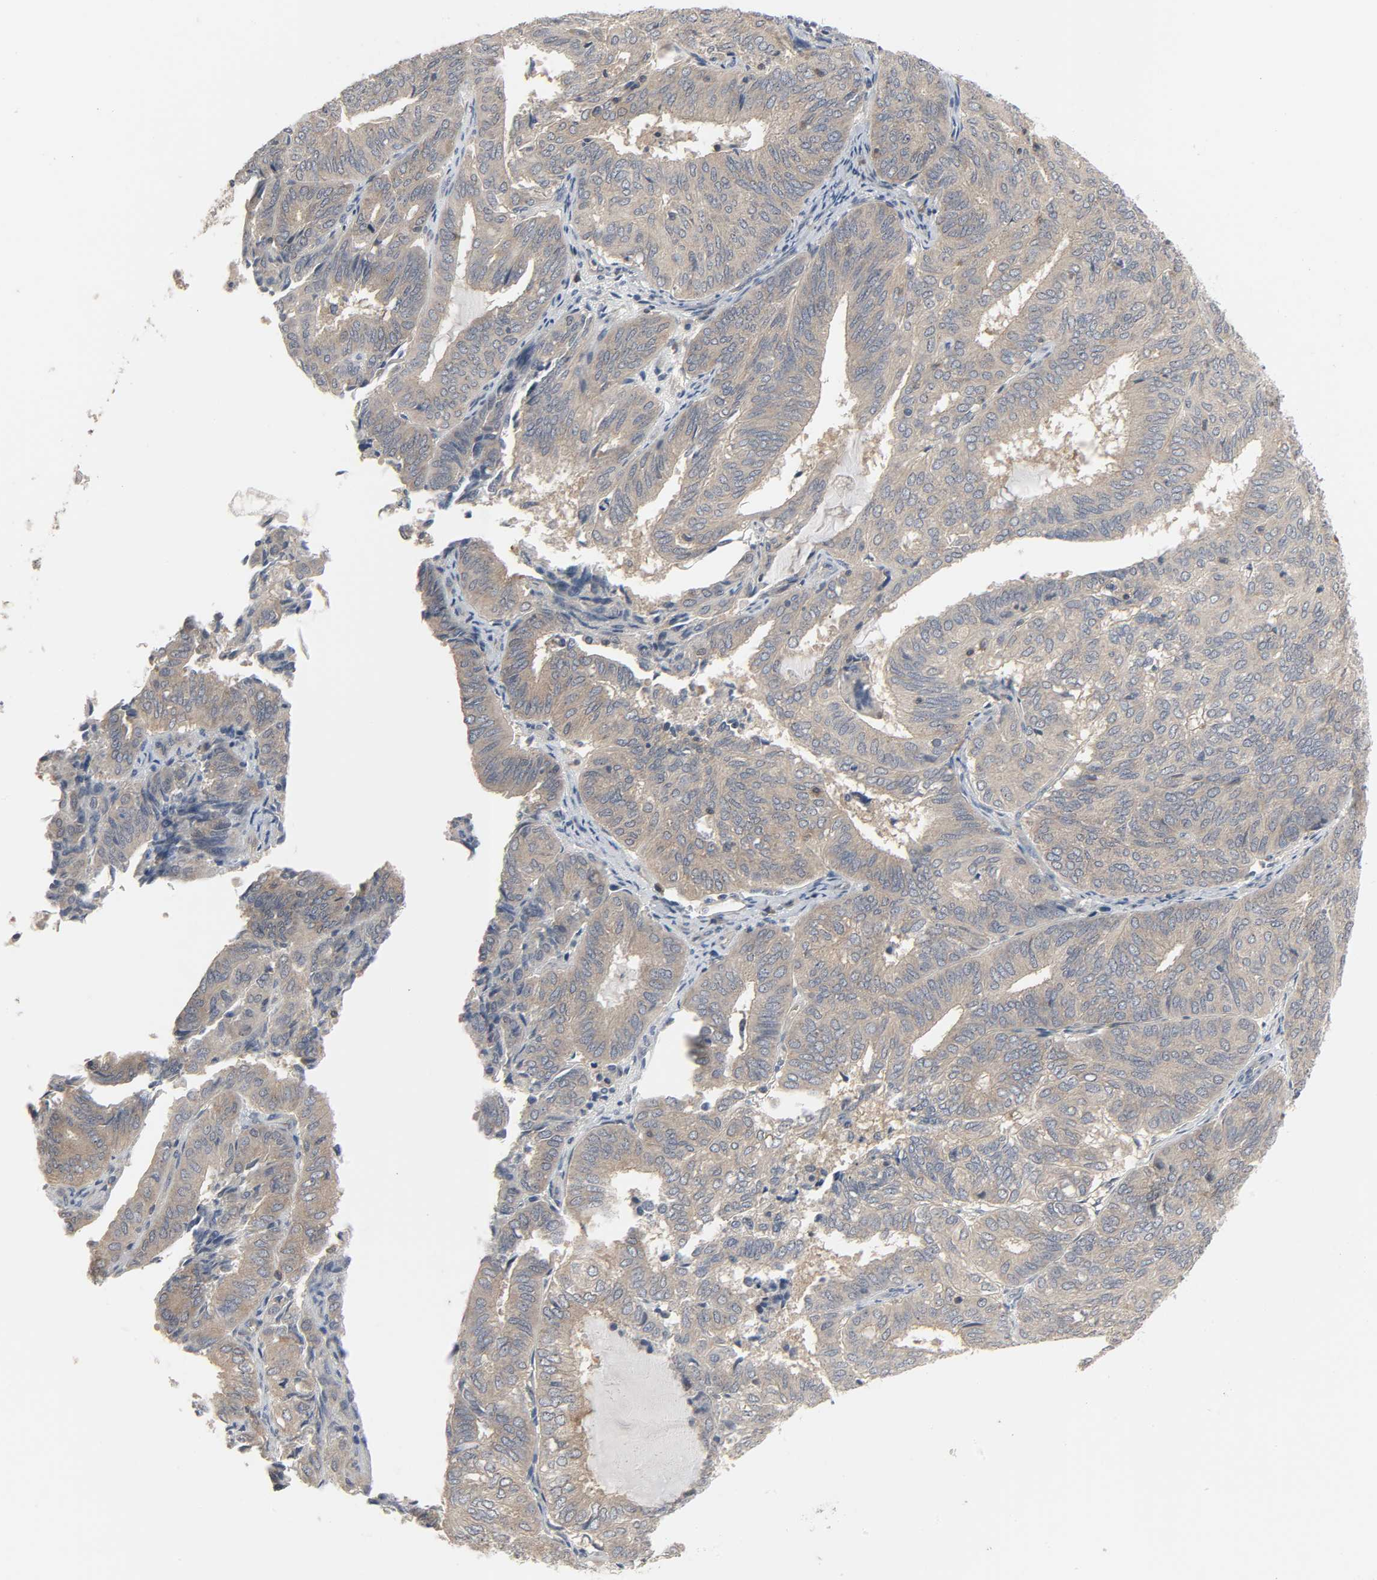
{"staining": {"intensity": "moderate", "quantity": ">75%", "location": "cytoplasmic/membranous"}, "tissue": "endometrial cancer", "cell_type": "Tumor cells", "image_type": "cancer", "snomed": [{"axis": "morphology", "description": "Adenocarcinoma, NOS"}, {"axis": "topography", "description": "Uterus"}], "caption": "Endometrial adenocarcinoma was stained to show a protein in brown. There is medium levels of moderate cytoplasmic/membranous staining in about >75% of tumor cells.", "gene": "PLEKHA2", "patient": {"sex": "female", "age": 60}}